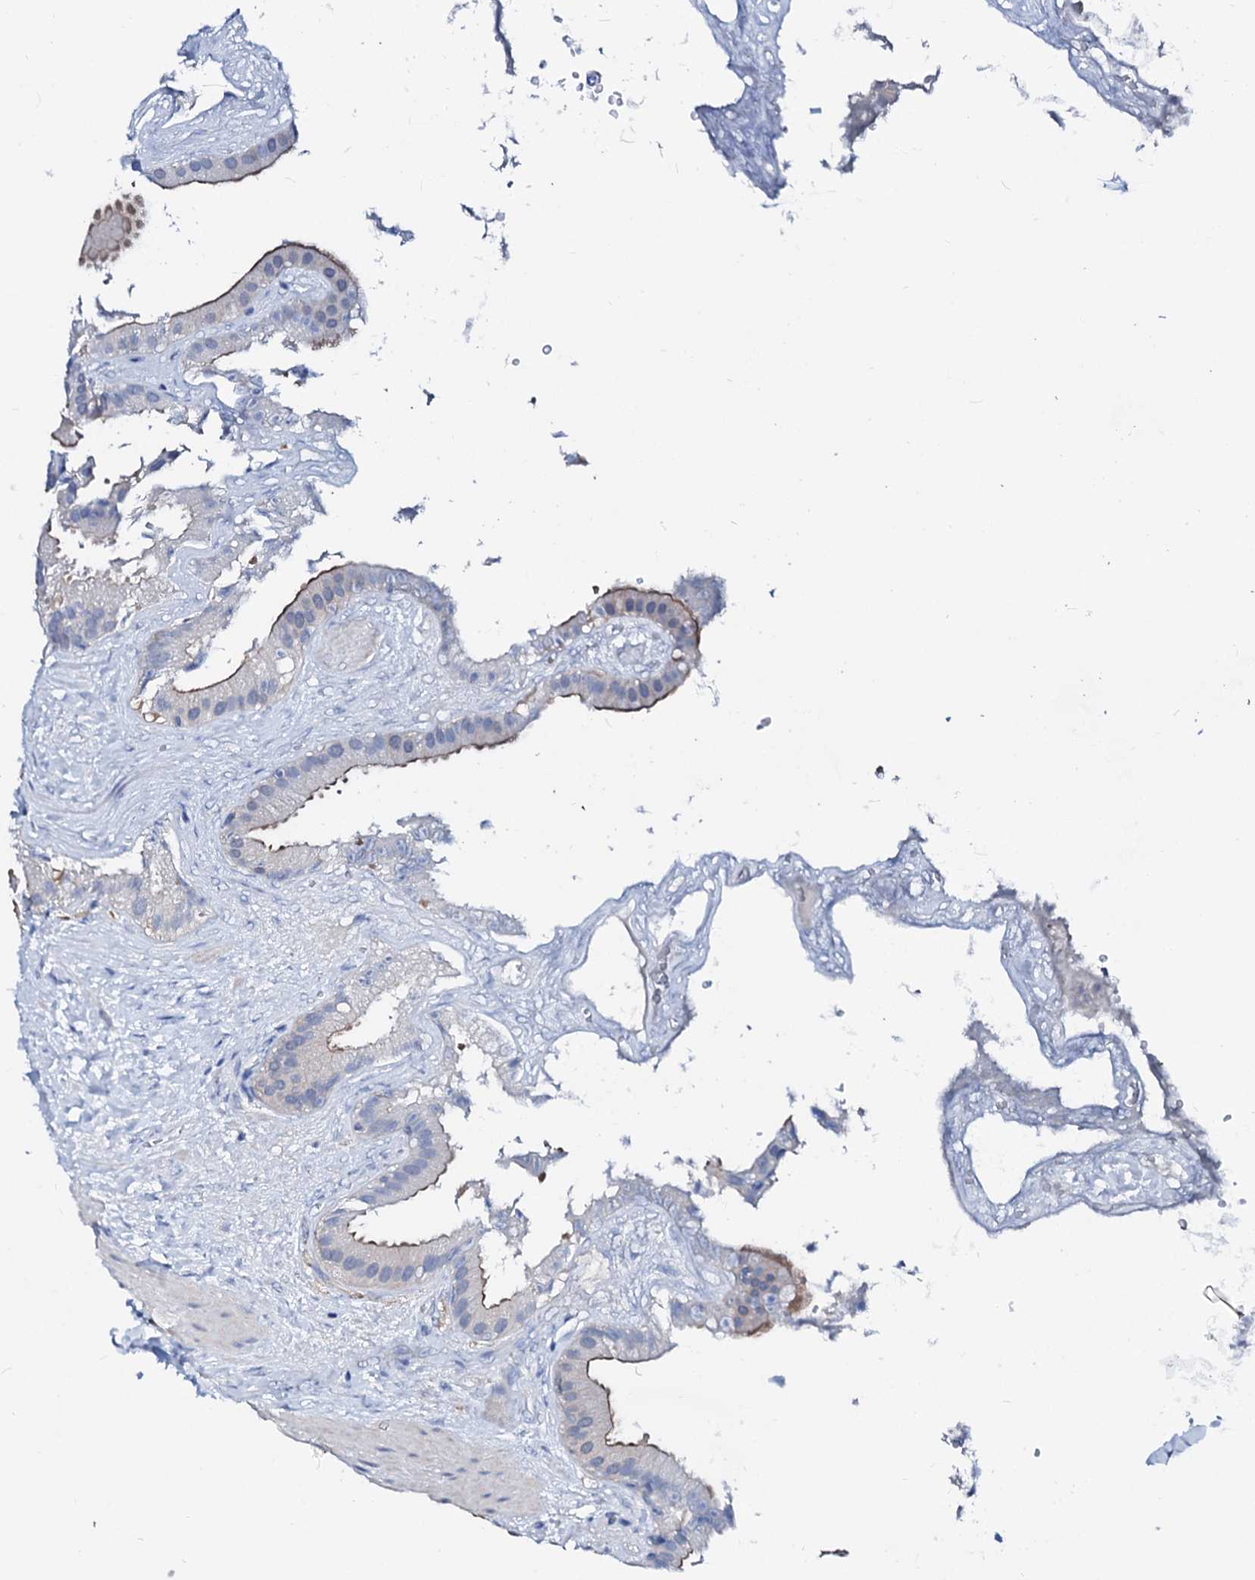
{"staining": {"intensity": "moderate", "quantity": "25%-75%", "location": "cytoplasmic/membranous"}, "tissue": "gallbladder", "cell_type": "Glandular cells", "image_type": "normal", "snomed": [{"axis": "morphology", "description": "Normal tissue, NOS"}, {"axis": "topography", "description": "Gallbladder"}], "caption": "Protein staining of normal gallbladder reveals moderate cytoplasmic/membranous positivity in about 25%-75% of glandular cells. (Stains: DAB in brown, nuclei in blue, Microscopy: brightfield microscopy at high magnification).", "gene": "CSN2", "patient": {"sex": "male", "age": 55}}